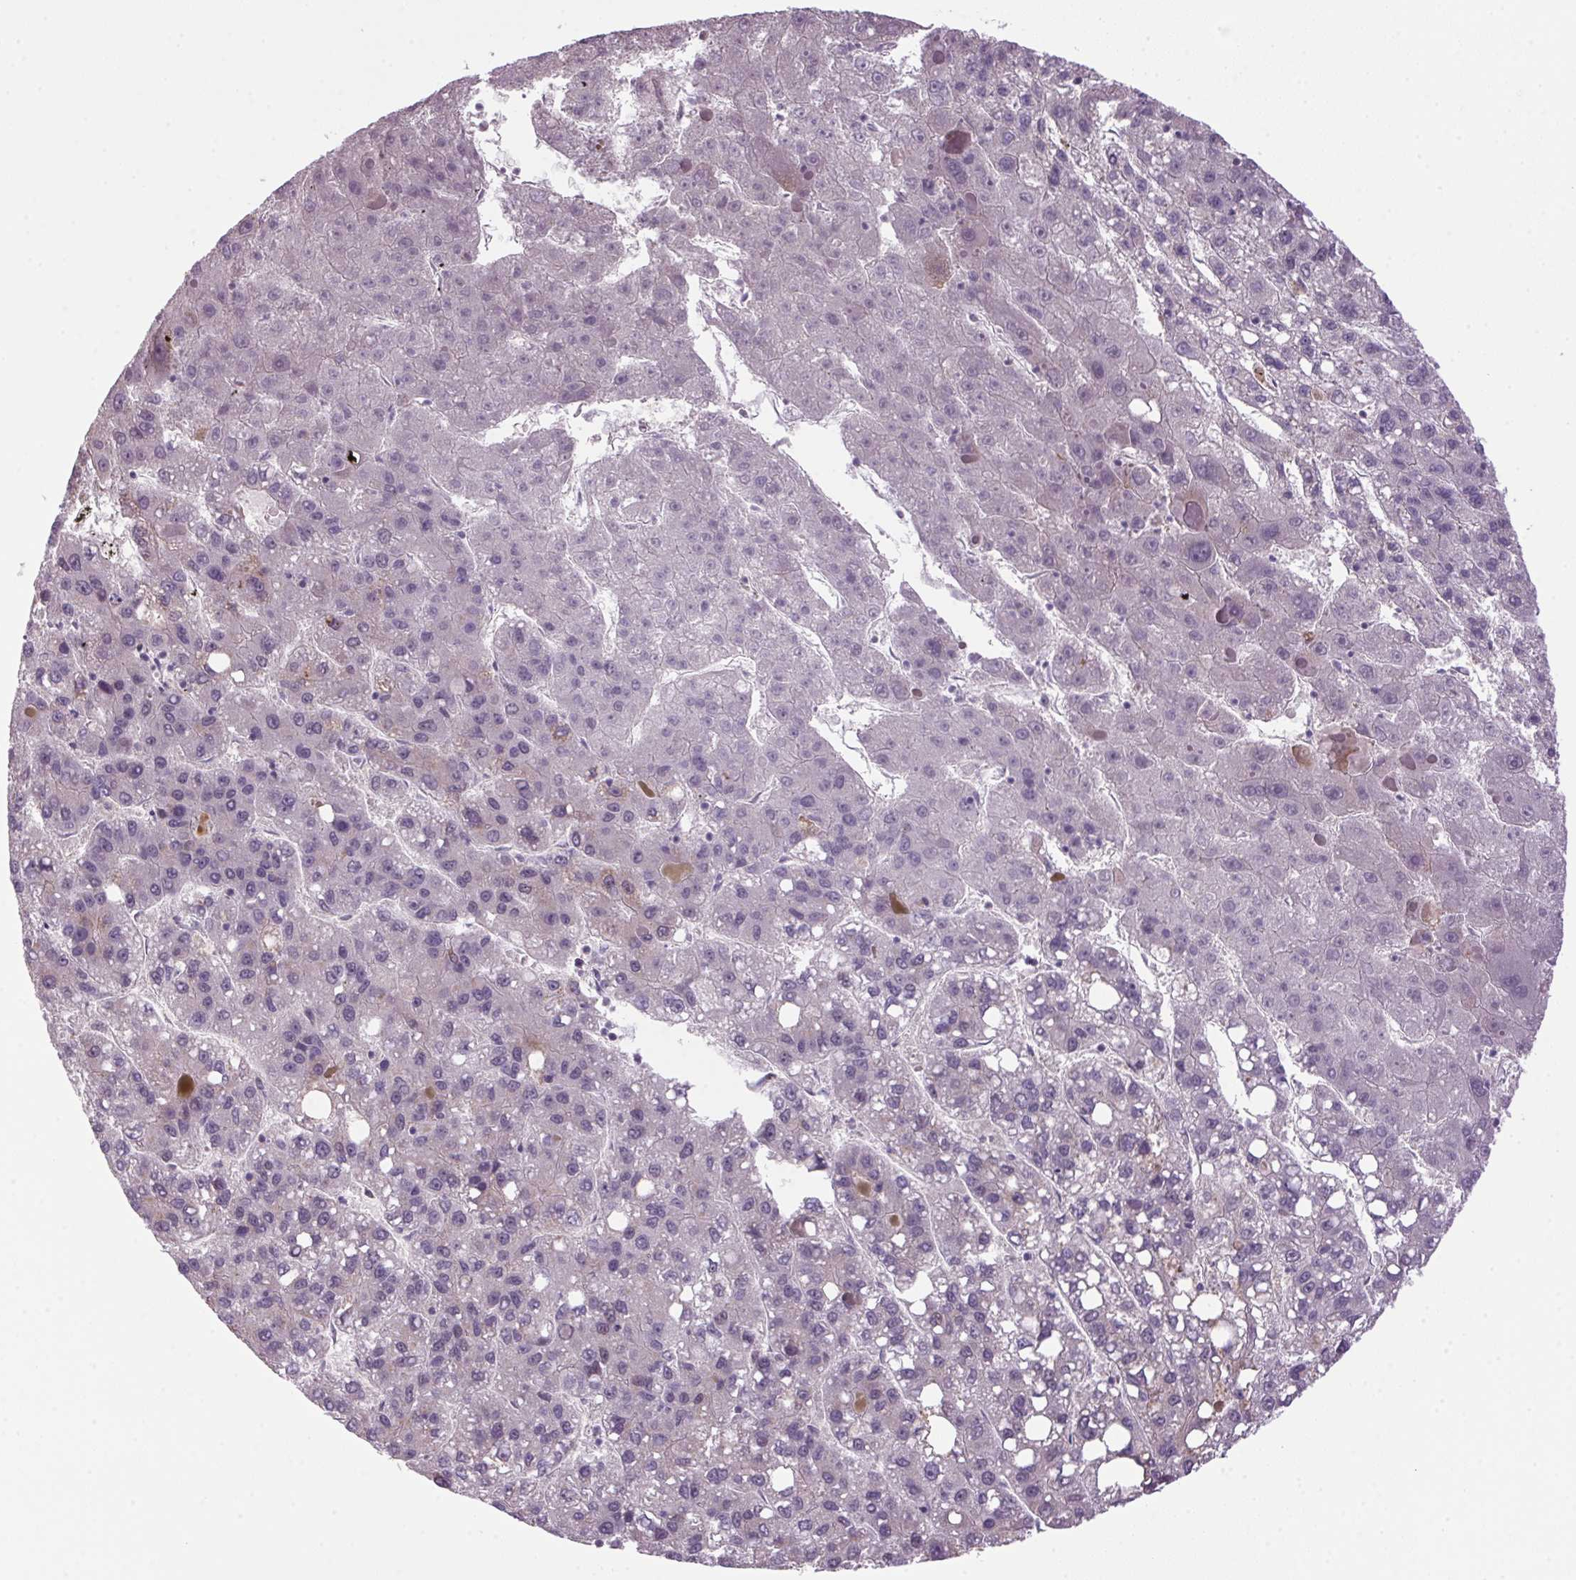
{"staining": {"intensity": "negative", "quantity": "none", "location": "none"}, "tissue": "liver cancer", "cell_type": "Tumor cells", "image_type": "cancer", "snomed": [{"axis": "morphology", "description": "Carcinoma, Hepatocellular, NOS"}, {"axis": "topography", "description": "Liver"}], "caption": "High power microscopy photomicrograph of an immunohistochemistry photomicrograph of hepatocellular carcinoma (liver), revealing no significant staining in tumor cells.", "gene": "AKR1E2", "patient": {"sex": "female", "age": 82}}